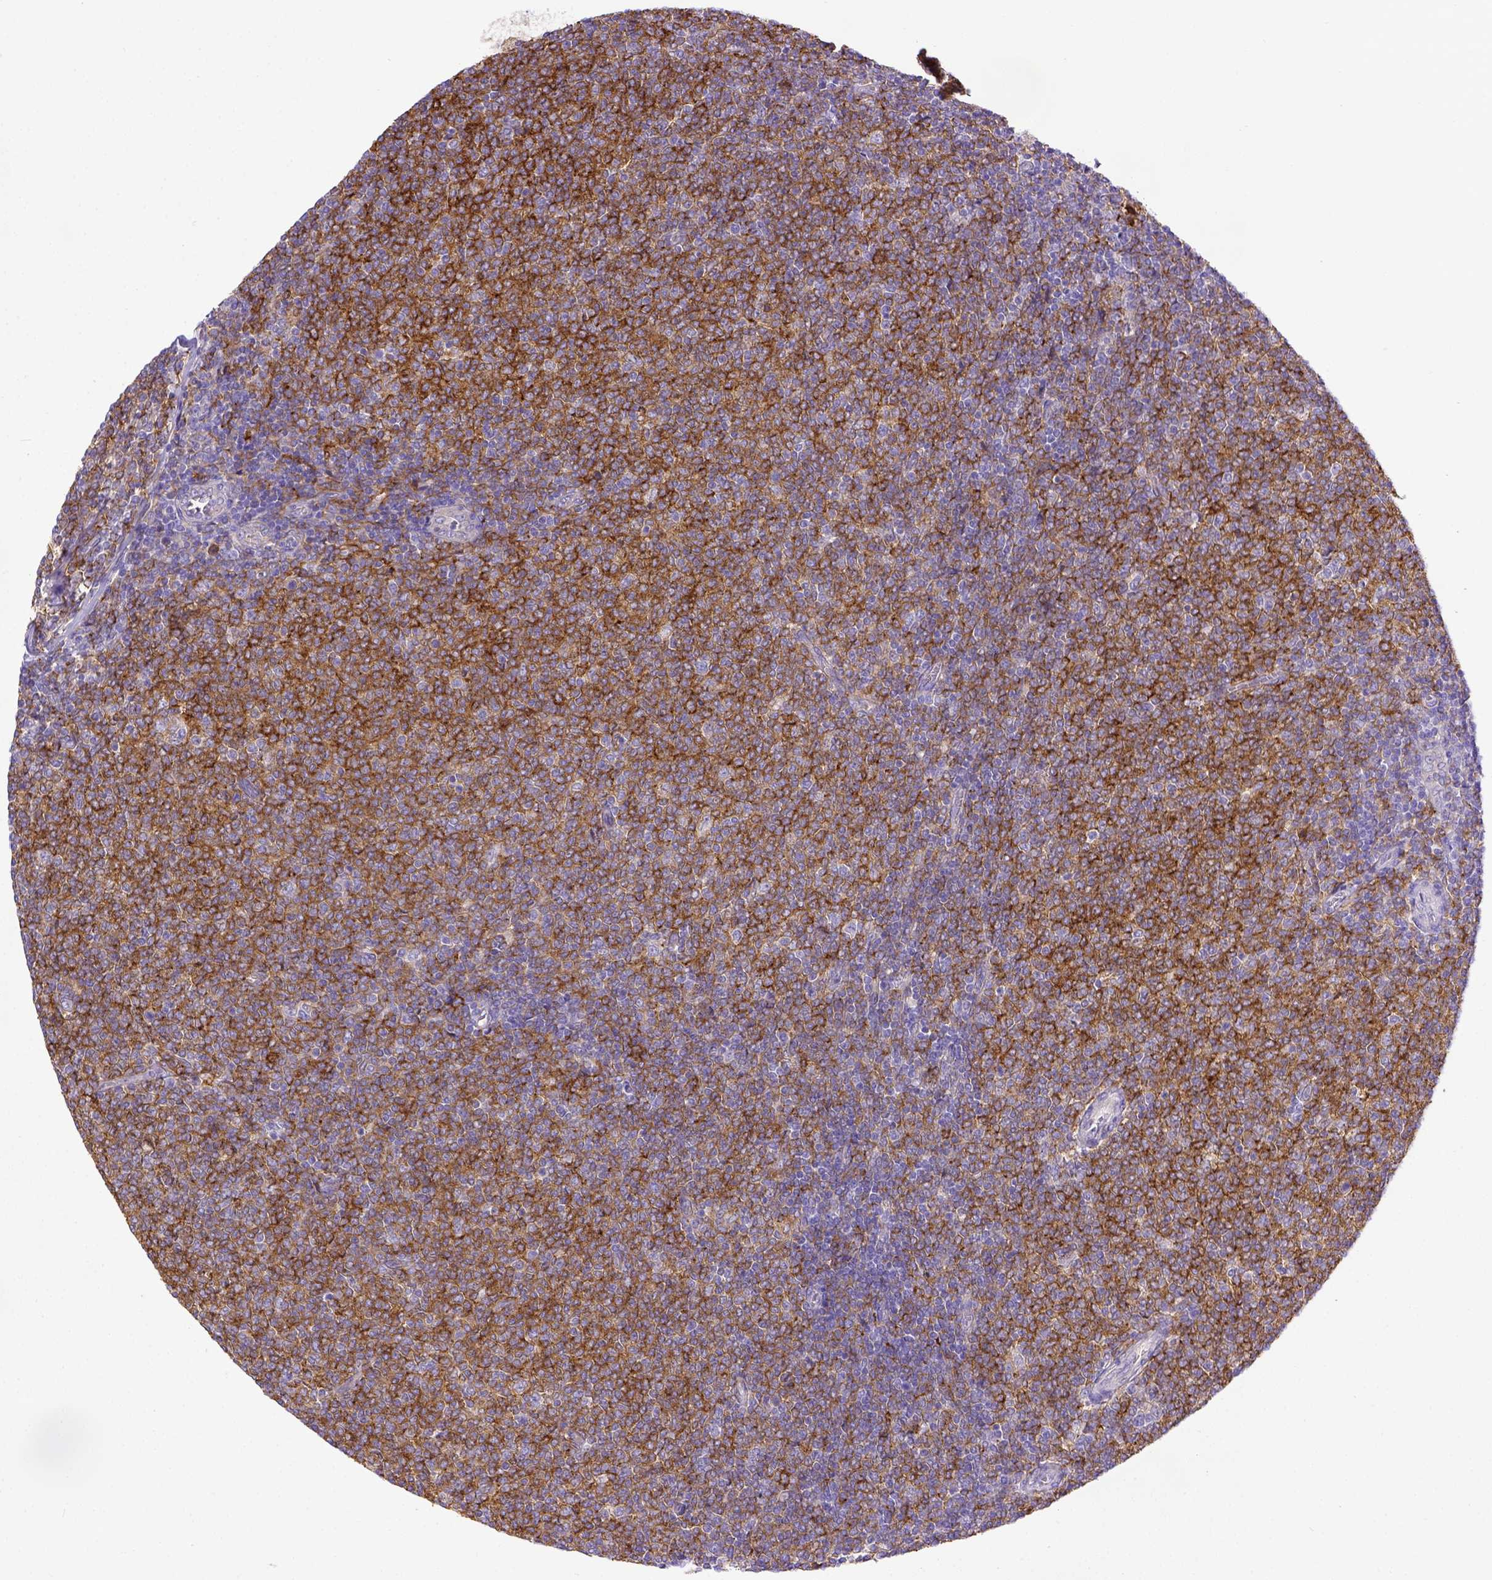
{"staining": {"intensity": "strong", "quantity": ">75%", "location": "cytoplasmic/membranous"}, "tissue": "lymphoma", "cell_type": "Tumor cells", "image_type": "cancer", "snomed": [{"axis": "morphology", "description": "Malignant lymphoma, non-Hodgkin's type, Low grade"}, {"axis": "topography", "description": "Lymph node"}], "caption": "There is high levels of strong cytoplasmic/membranous staining in tumor cells of low-grade malignant lymphoma, non-Hodgkin's type, as demonstrated by immunohistochemical staining (brown color).", "gene": "CD40", "patient": {"sex": "male", "age": 52}}